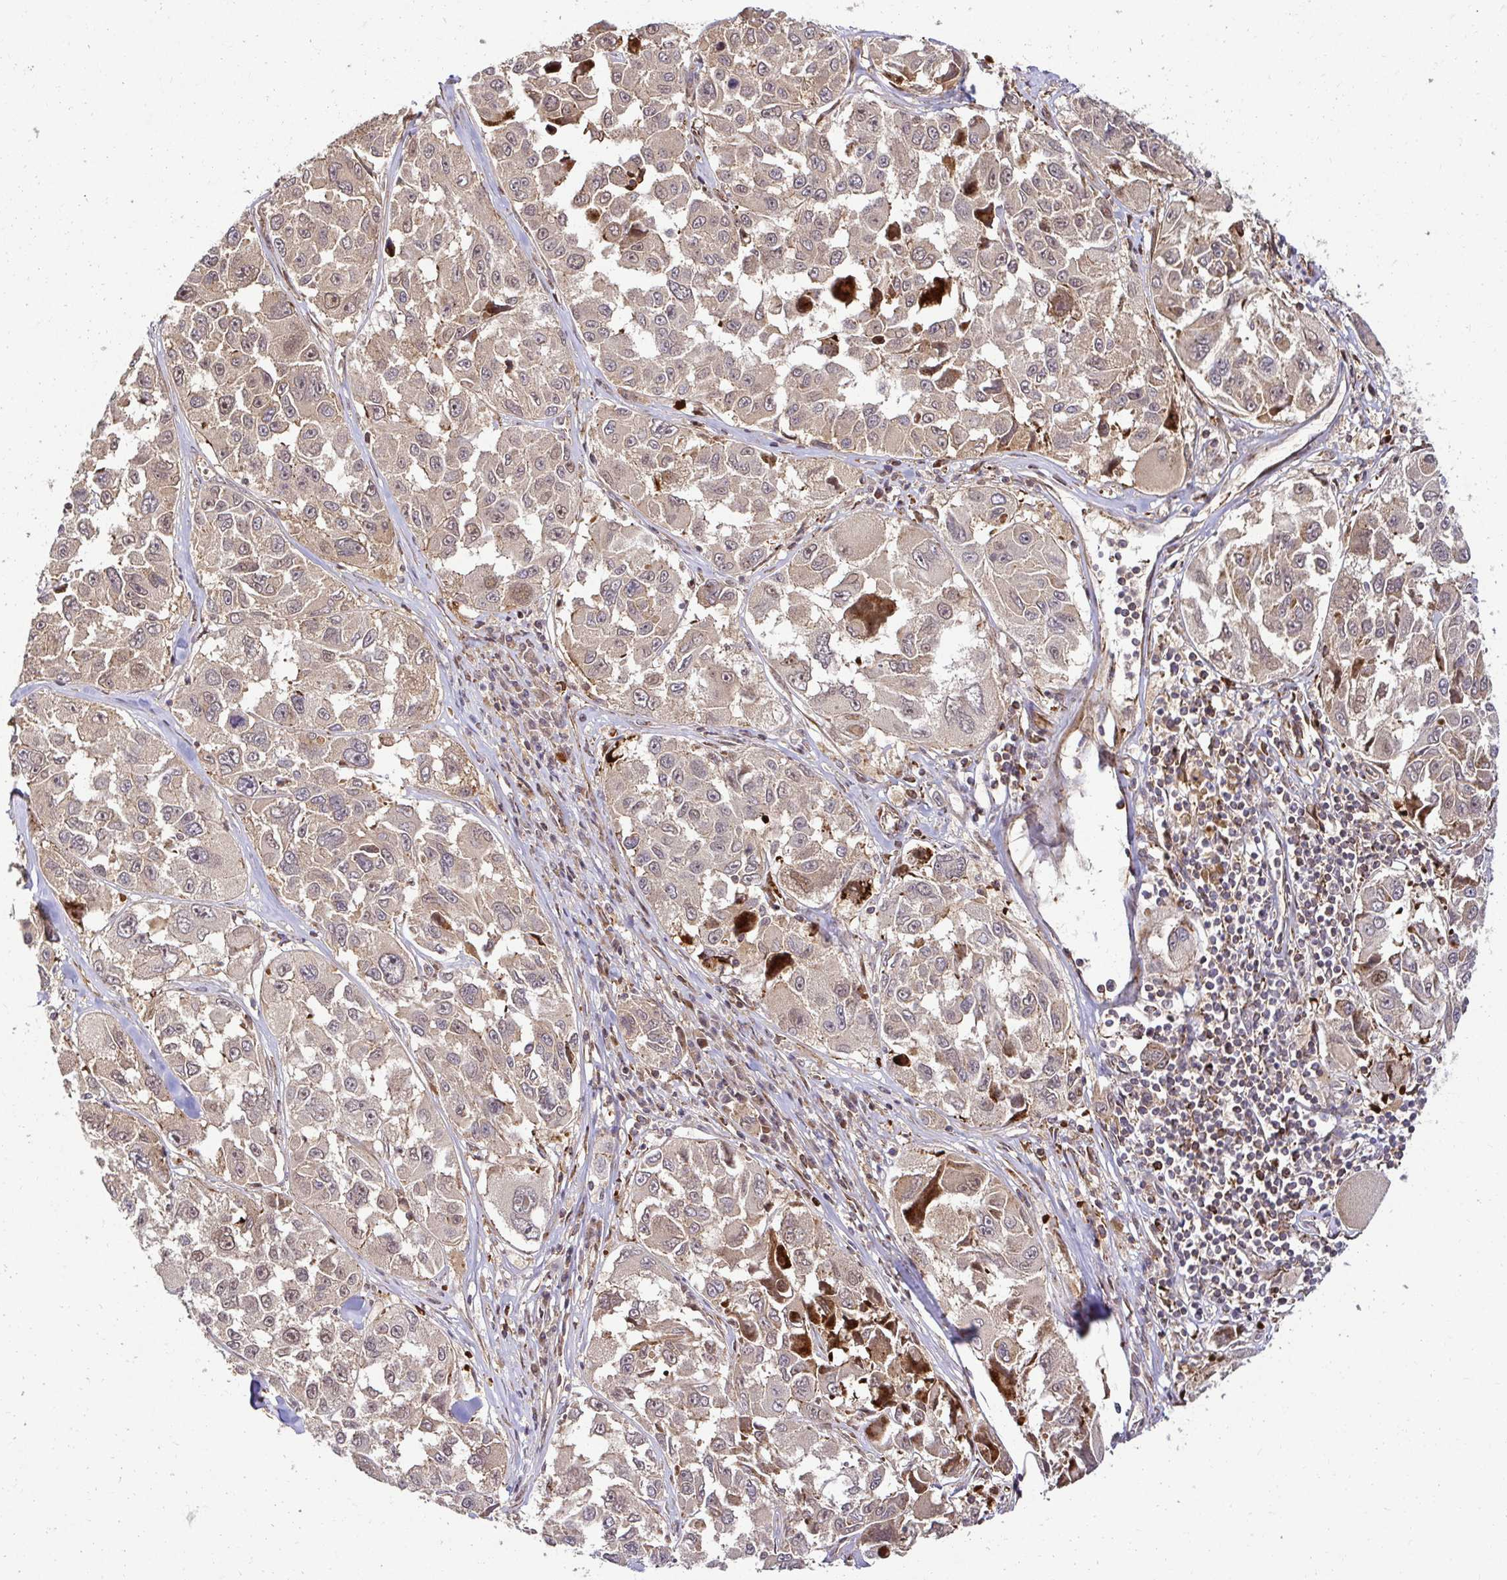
{"staining": {"intensity": "moderate", "quantity": "<25%", "location": "cytoplasmic/membranous,nuclear"}, "tissue": "melanoma", "cell_type": "Tumor cells", "image_type": "cancer", "snomed": [{"axis": "morphology", "description": "Malignant melanoma, NOS"}, {"axis": "topography", "description": "Skin"}], "caption": "The photomicrograph shows a brown stain indicating the presence of a protein in the cytoplasmic/membranous and nuclear of tumor cells in melanoma.", "gene": "PSMA4", "patient": {"sex": "female", "age": 66}}